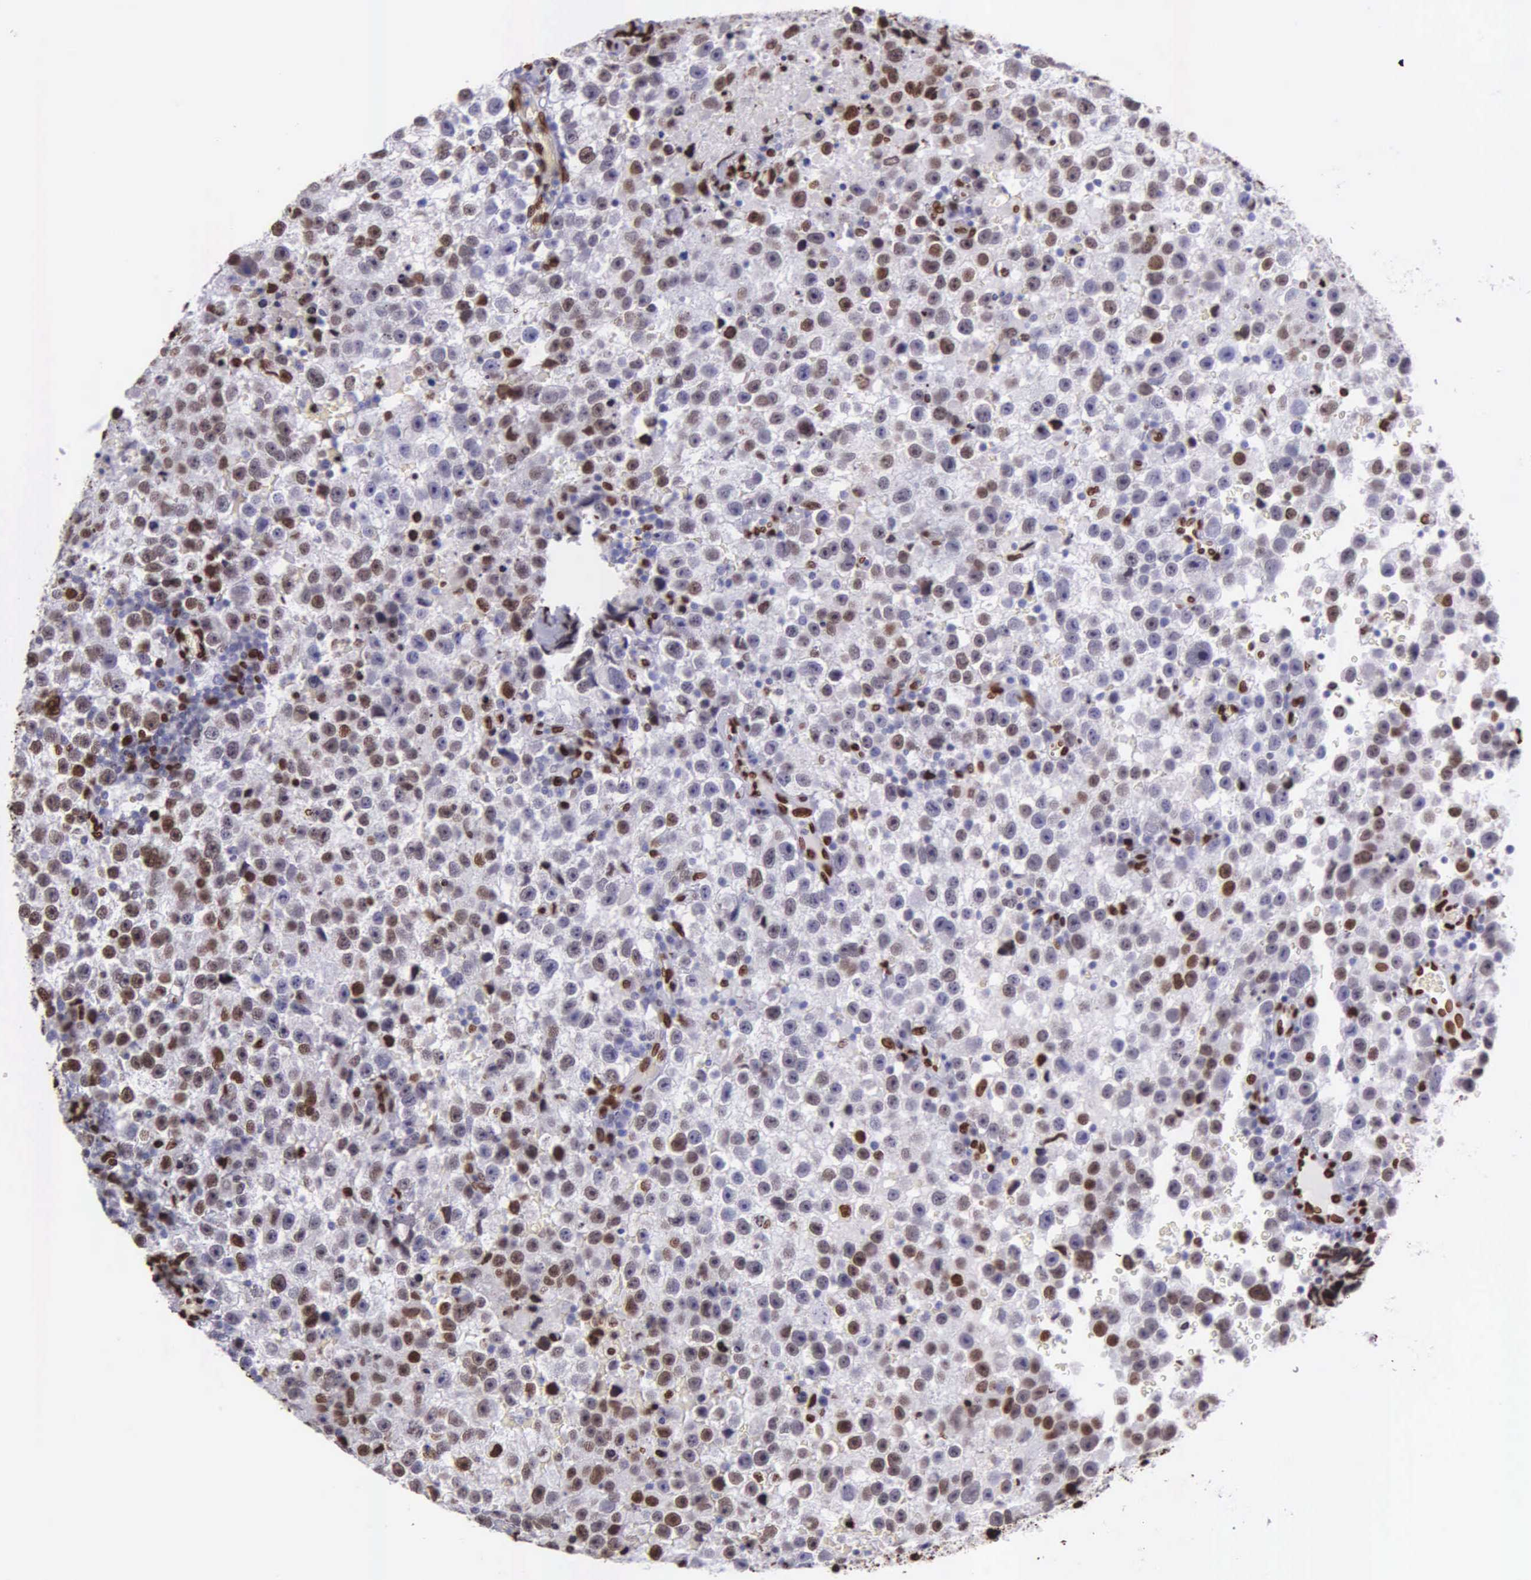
{"staining": {"intensity": "strong", "quantity": "25%-75%", "location": "nuclear"}, "tissue": "testis cancer", "cell_type": "Tumor cells", "image_type": "cancer", "snomed": [{"axis": "morphology", "description": "Seminoma, NOS"}, {"axis": "topography", "description": "Testis"}], "caption": "Immunohistochemistry (IHC) histopathology image of neoplastic tissue: testis cancer stained using immunohistochemistry displays high levels of strong protein expression localized specifically in the nuclear of tumor cells, appearing as a nuclear brown color.", "gene": "H1-0", "patient": {"sex": "male", "age": 33}}